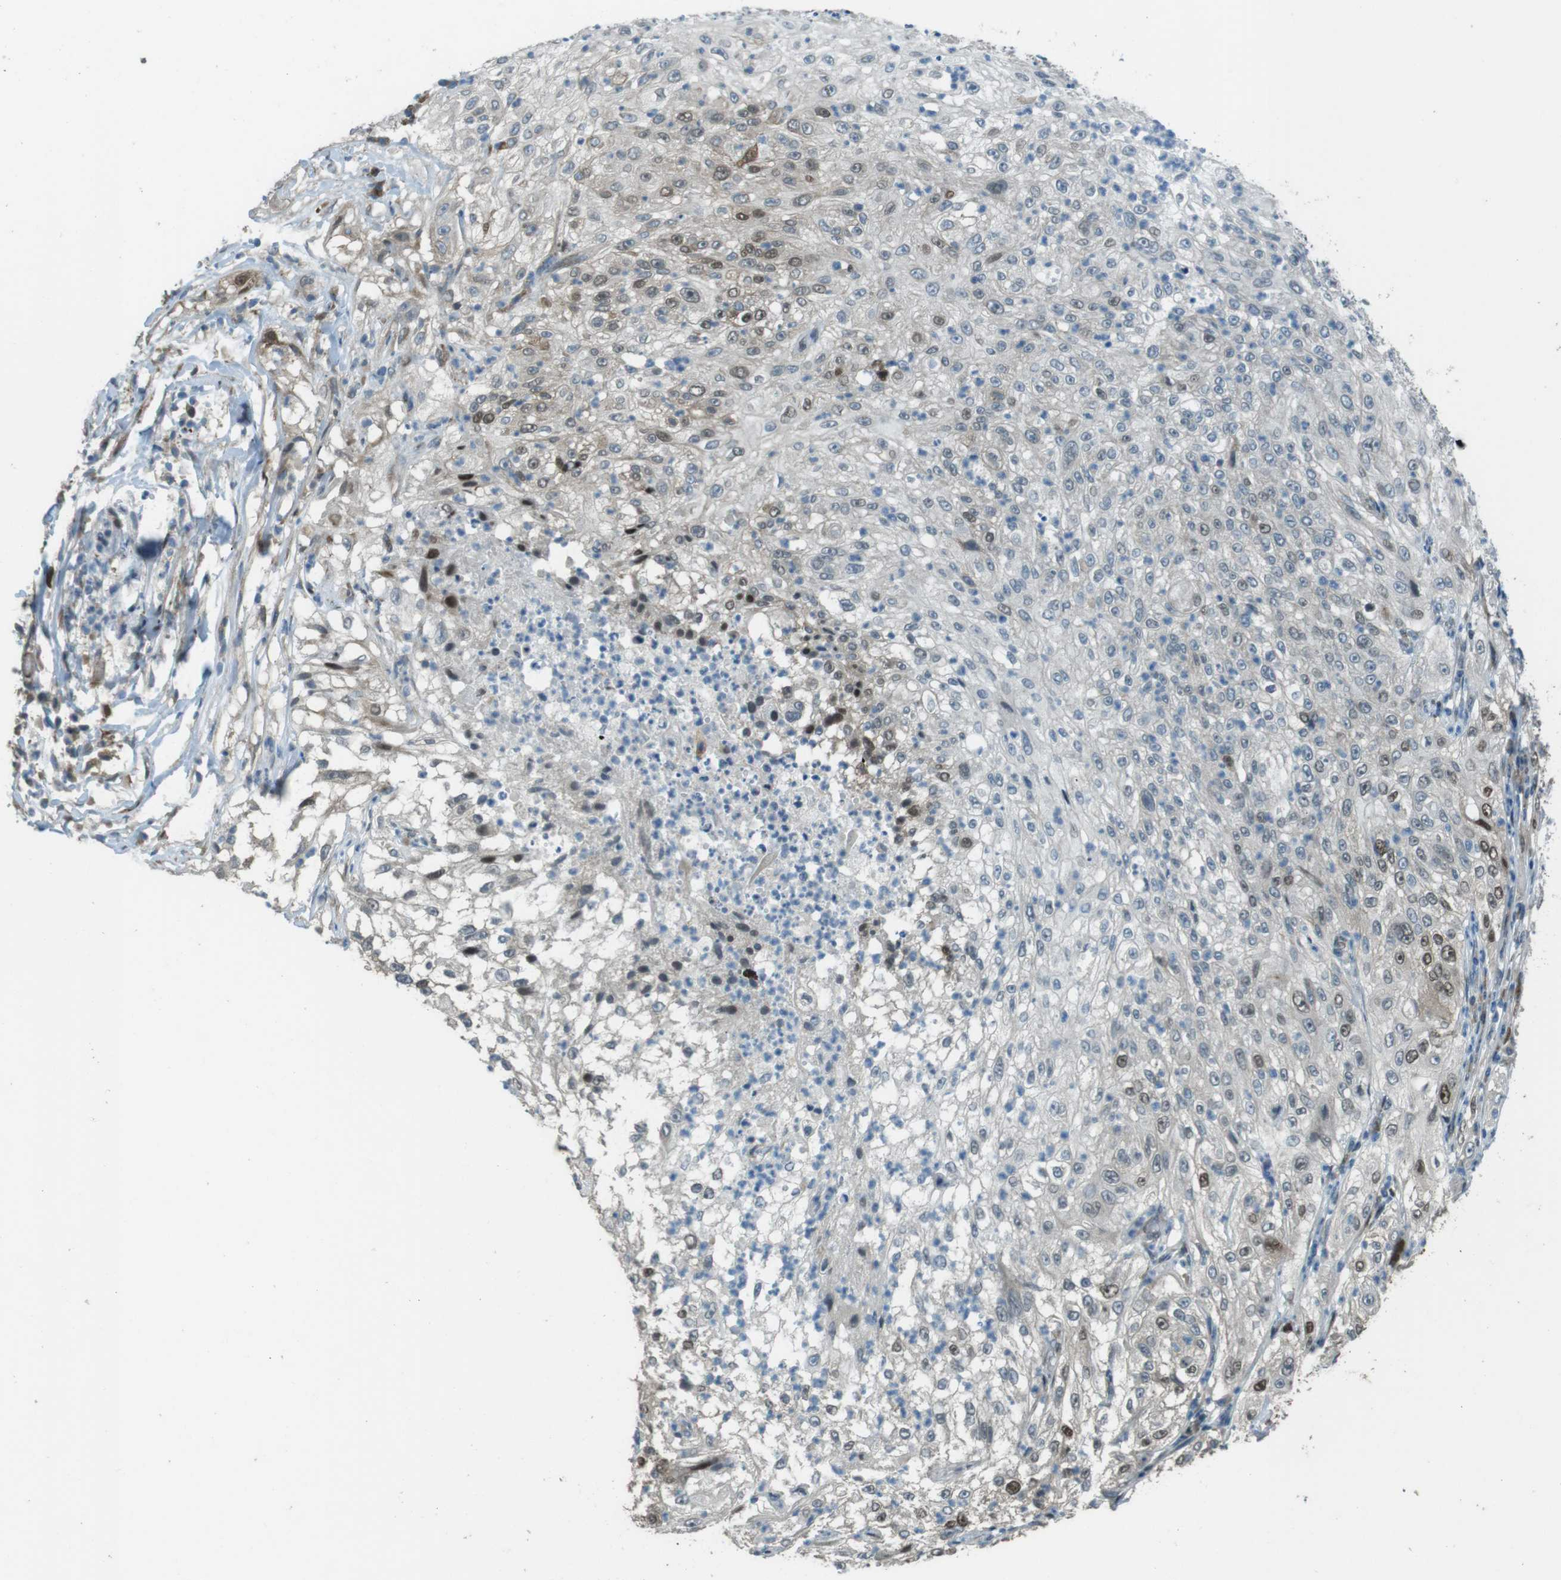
{"staining": {"intensity": "weak", "quantity": "25%-75%", "location": "nuclear"}, "tissue": "lung cancer", "cell_type": "Tumor cells", "image_type": "cancer", "snomed": [{"axis": "morphology", "description": "Inflammation, NOS"}, {"axis": "morphology", "description": "Squamous cell carcinoma, NOS"}, {"axis": "topography", "description": "Lymph node"}, {"axis": "topography", "description": "Soft tissue"}, {"axis": "topography", "description": "Lung"}], "caption": "Immunohistochemistry staining of lung squamous cell carcinoma, which exhibits low levels of weak nuclear expression in about 25%-75% of tumor cells indicating weak nuclear protein positivity. The staining was performed using DAB (3,3'-diaminobenzidine) (brown) for protein detection and nuclei were counterstained in hematoxylin (blue).", "gene": "ZNF330", "patient": {"sex": "male", "age": 66}}